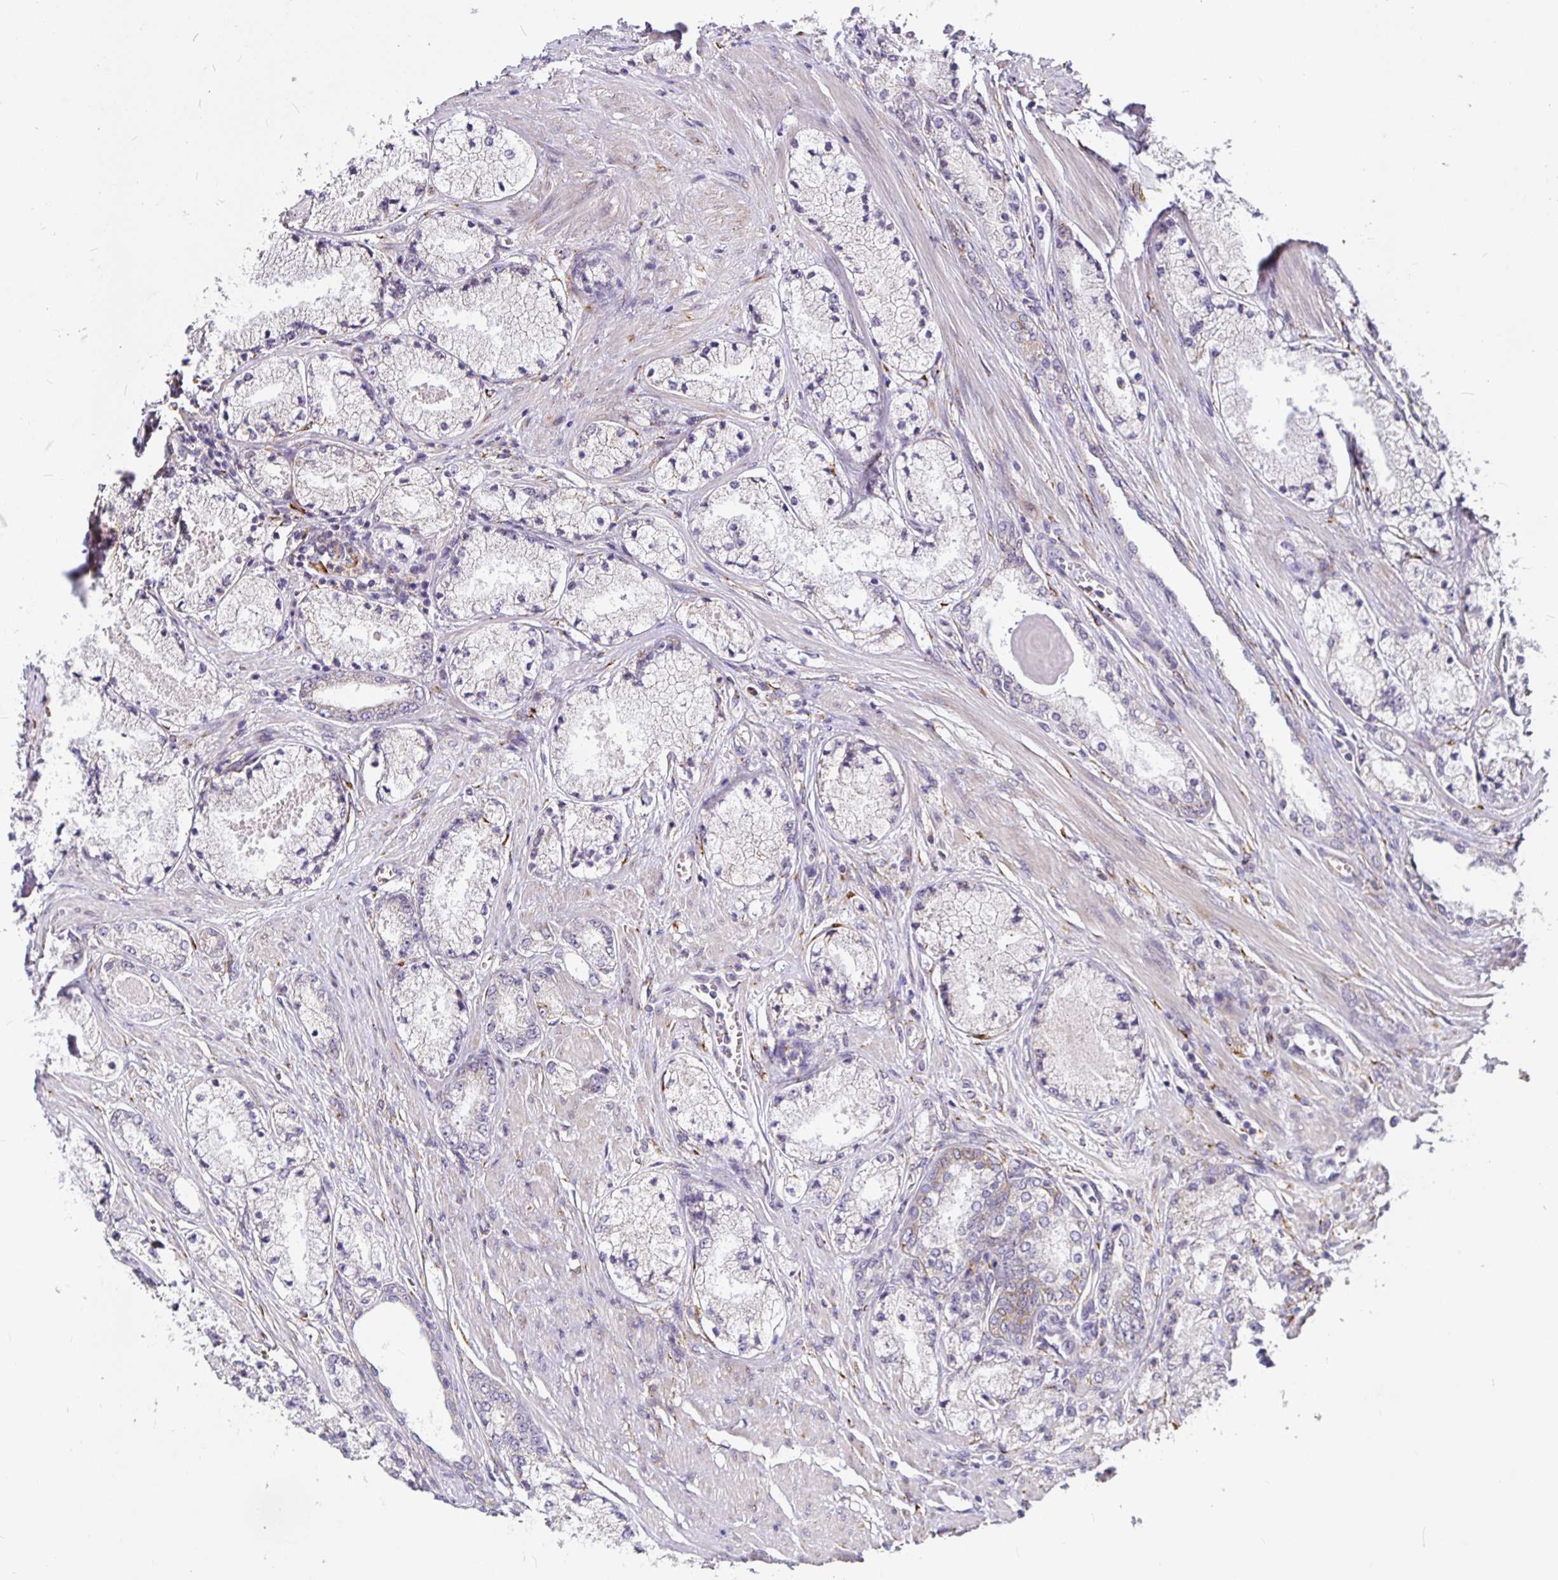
{"staining": {"intensity": "negative", "quantity": "none", "location": "none"}, "tissue": "prostate cancer", "cell_type": "Tumor cells", "image_type": "cancer", "snomed": [{"axis": "morphology", "description": "Adenocarcinoma, High grade"}, {"axis": "topography", "description": "Prostate"}], "caption": "A micrograph of human prostate cancer is negative for staining in tumor cells.", "gene": "P4HA2", "patient": {"sex": "male", "age": 63}}